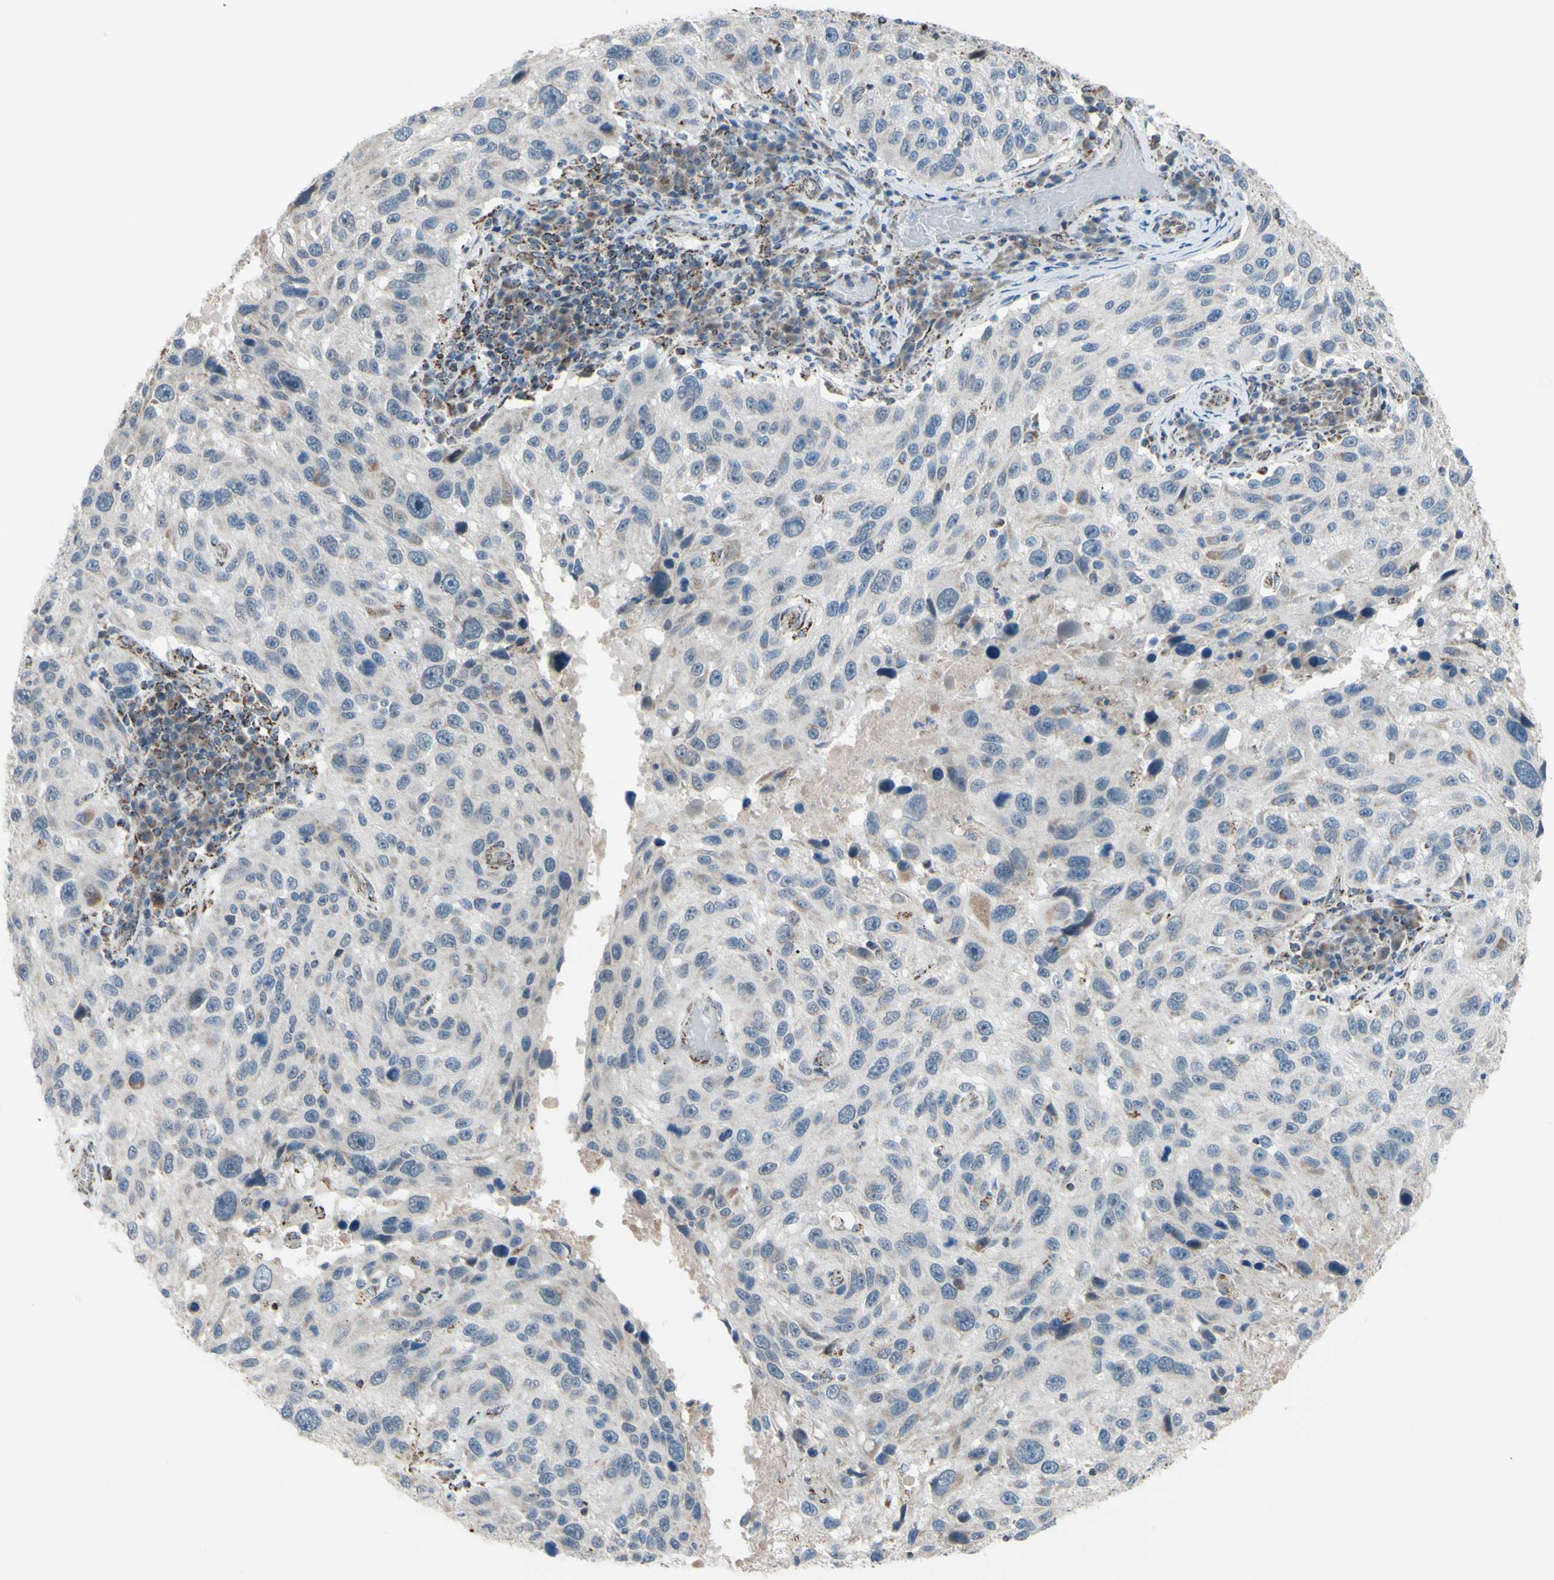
{"staining": {"intensity": "negative", "quantity": "none", "location": "none"}, "tissue": "melanoma", "cell_type": "Tumor cells", "image_type": "cancer", "snomed": [{"axis": "morphology", "description": "Malignant melanoma, NOS"}, {"axis": "topography", "description": "Skin"}], "caption": "Immunohistochemistry (IHC) photomicrograph of malignant melanoma stained for a protein (brown), which exhibits no positivity in tumor cells.", "gene": "GLT8D1", "patient": {"sex": "male", "age": 53}}